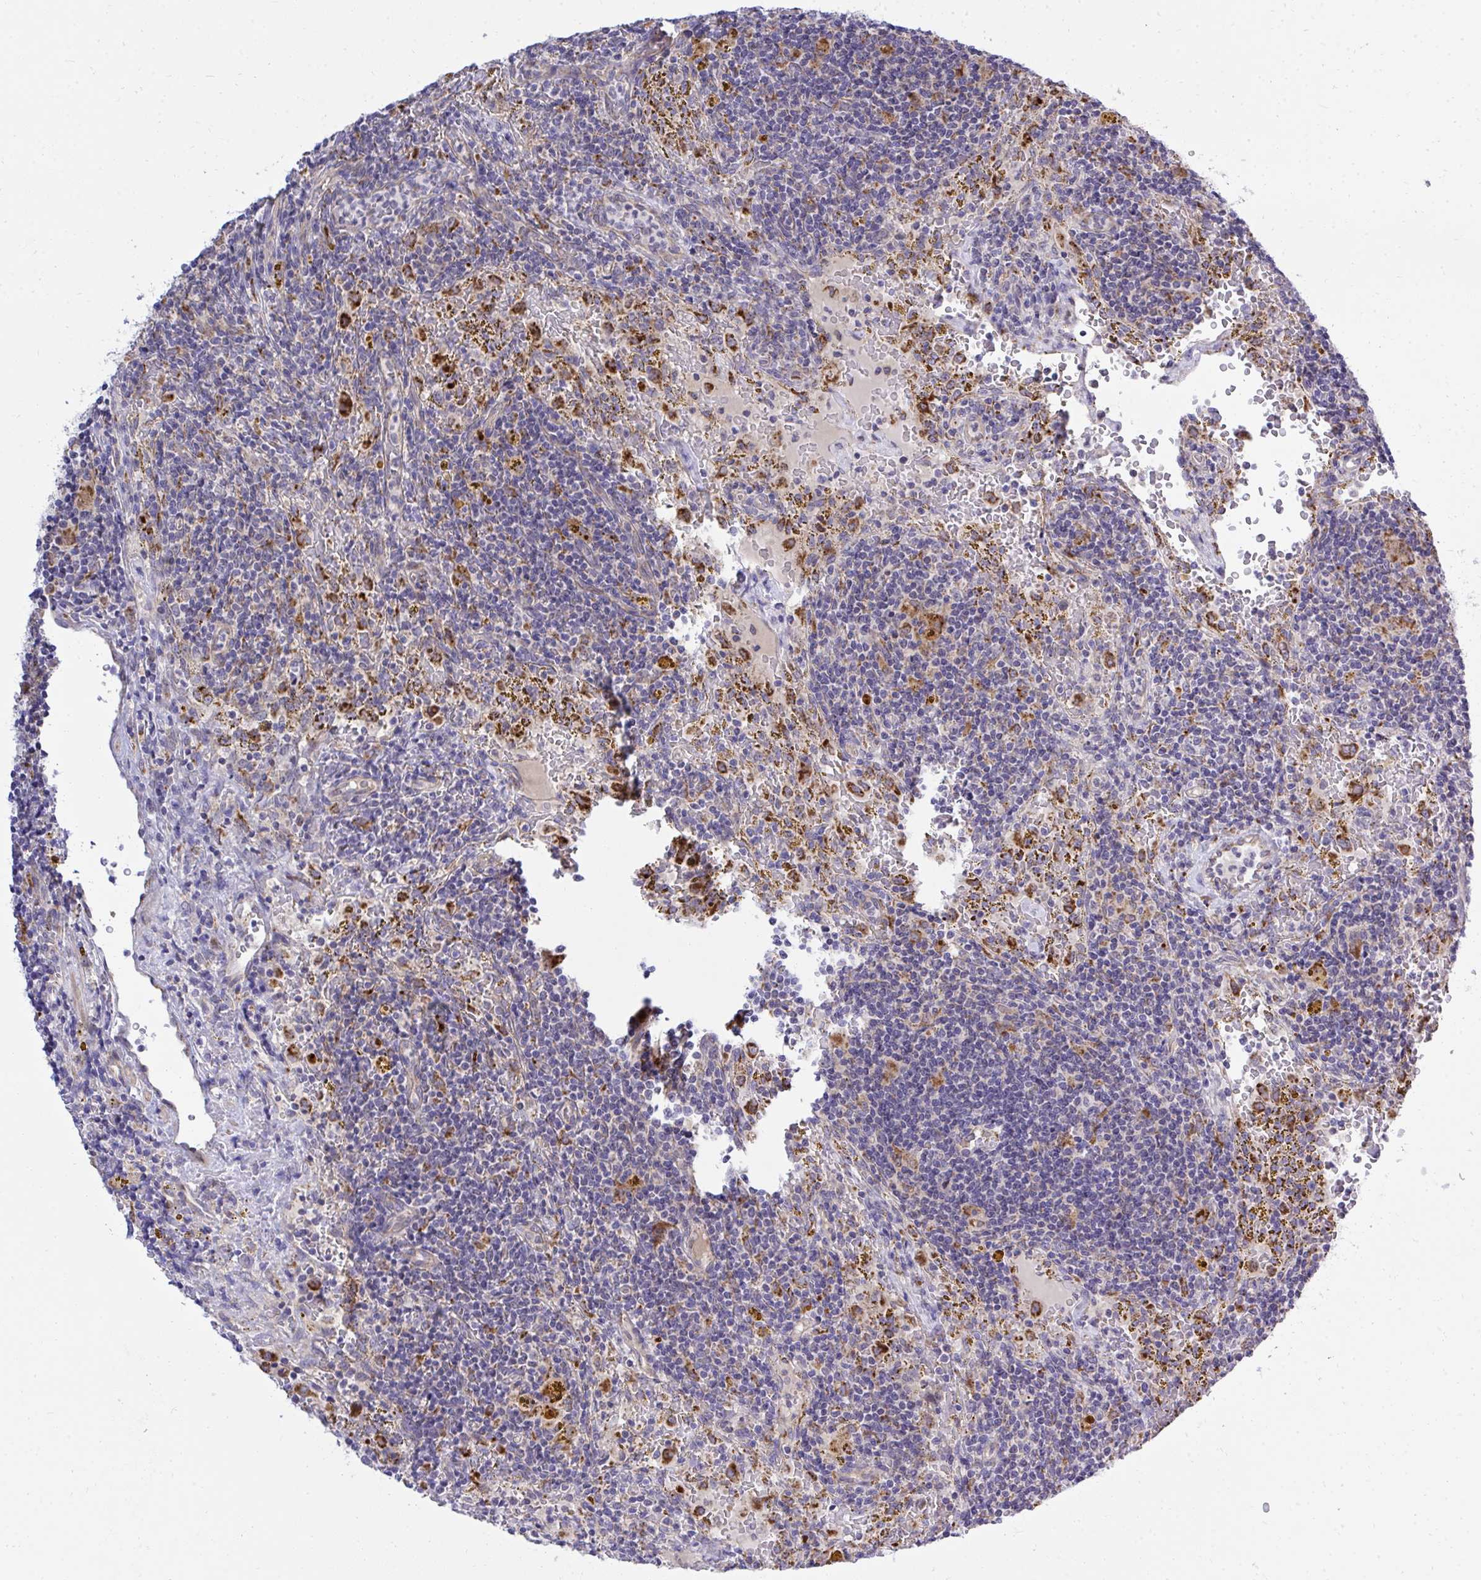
{"staining": {"intensity": "negative", "quantity": "none", "location": "none"}, "tissue": "lymphoma", "cell_type": "Tumor cells", "image_type": "cancer", "snomed": [{"axis": "morphology", "description": "Malignant lymphoma, non-Hodgkin's type, Low grade"}, {"axis": "topography", "description": "Spleen"}], "caption": "Tumor cells show no significant expression in malignant lymphoma, non-Hodgkin's type (low-grade).", "gene": "XAF1", "patient": {"sex": "female", "age": 70}}